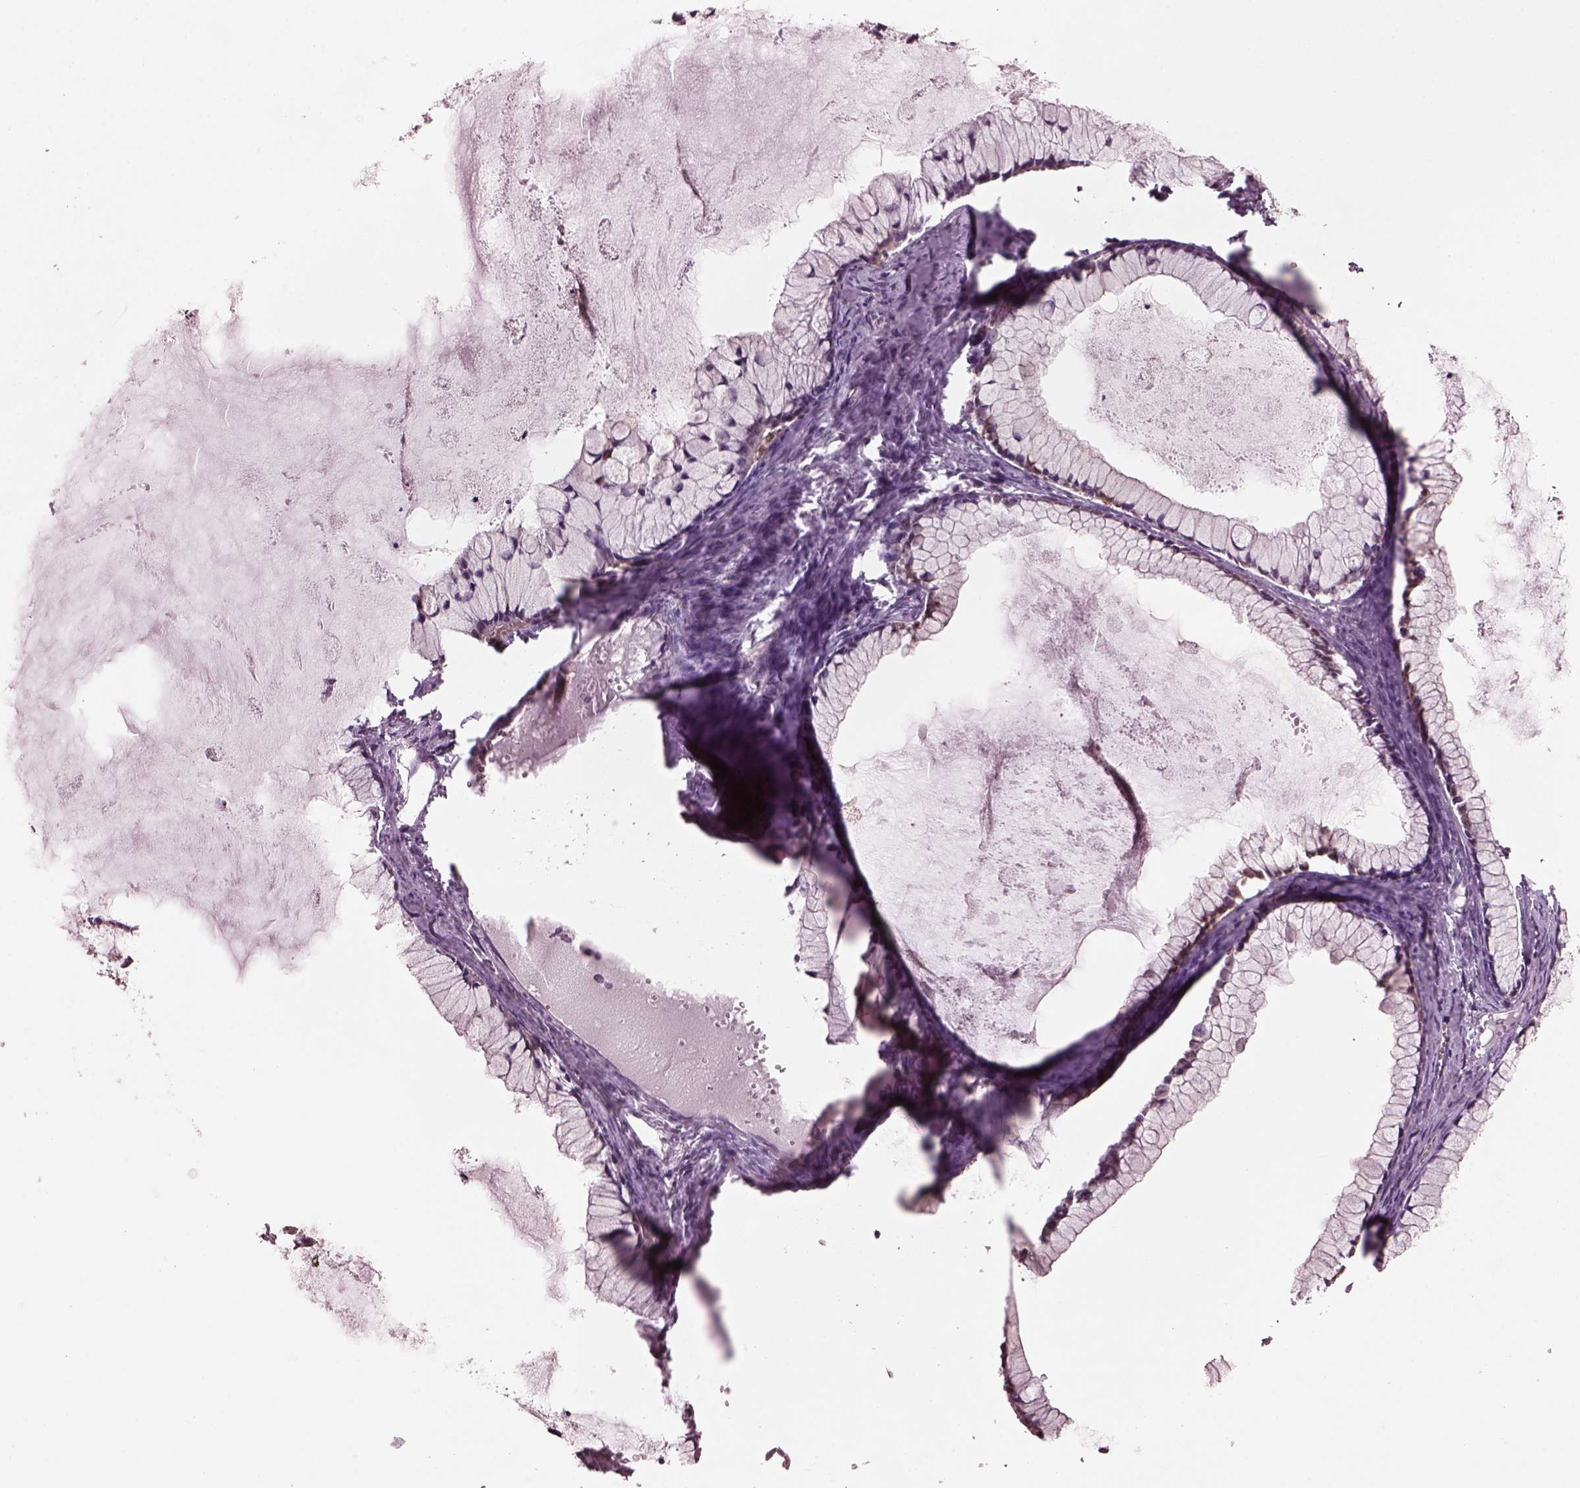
{"staining": {"intensity": "negative", "quantity": "none", "location": "none"}, "tissue": "ovarian cancer", "cell_type": "Tumor cells", "image_type": "cancer", "snomed": [{"axis": "morphology", "description": "Cystadenocarcinoma, mucinous, NOS"}, {"axis": "topography", "description": "Ovary"}], "caption": "The image exhibits no staining of tumor cells in mucinous cystadenocarcinoma (ovarian).", "gene": "SRI", "patient": {"sex": "female", "age": 41}}